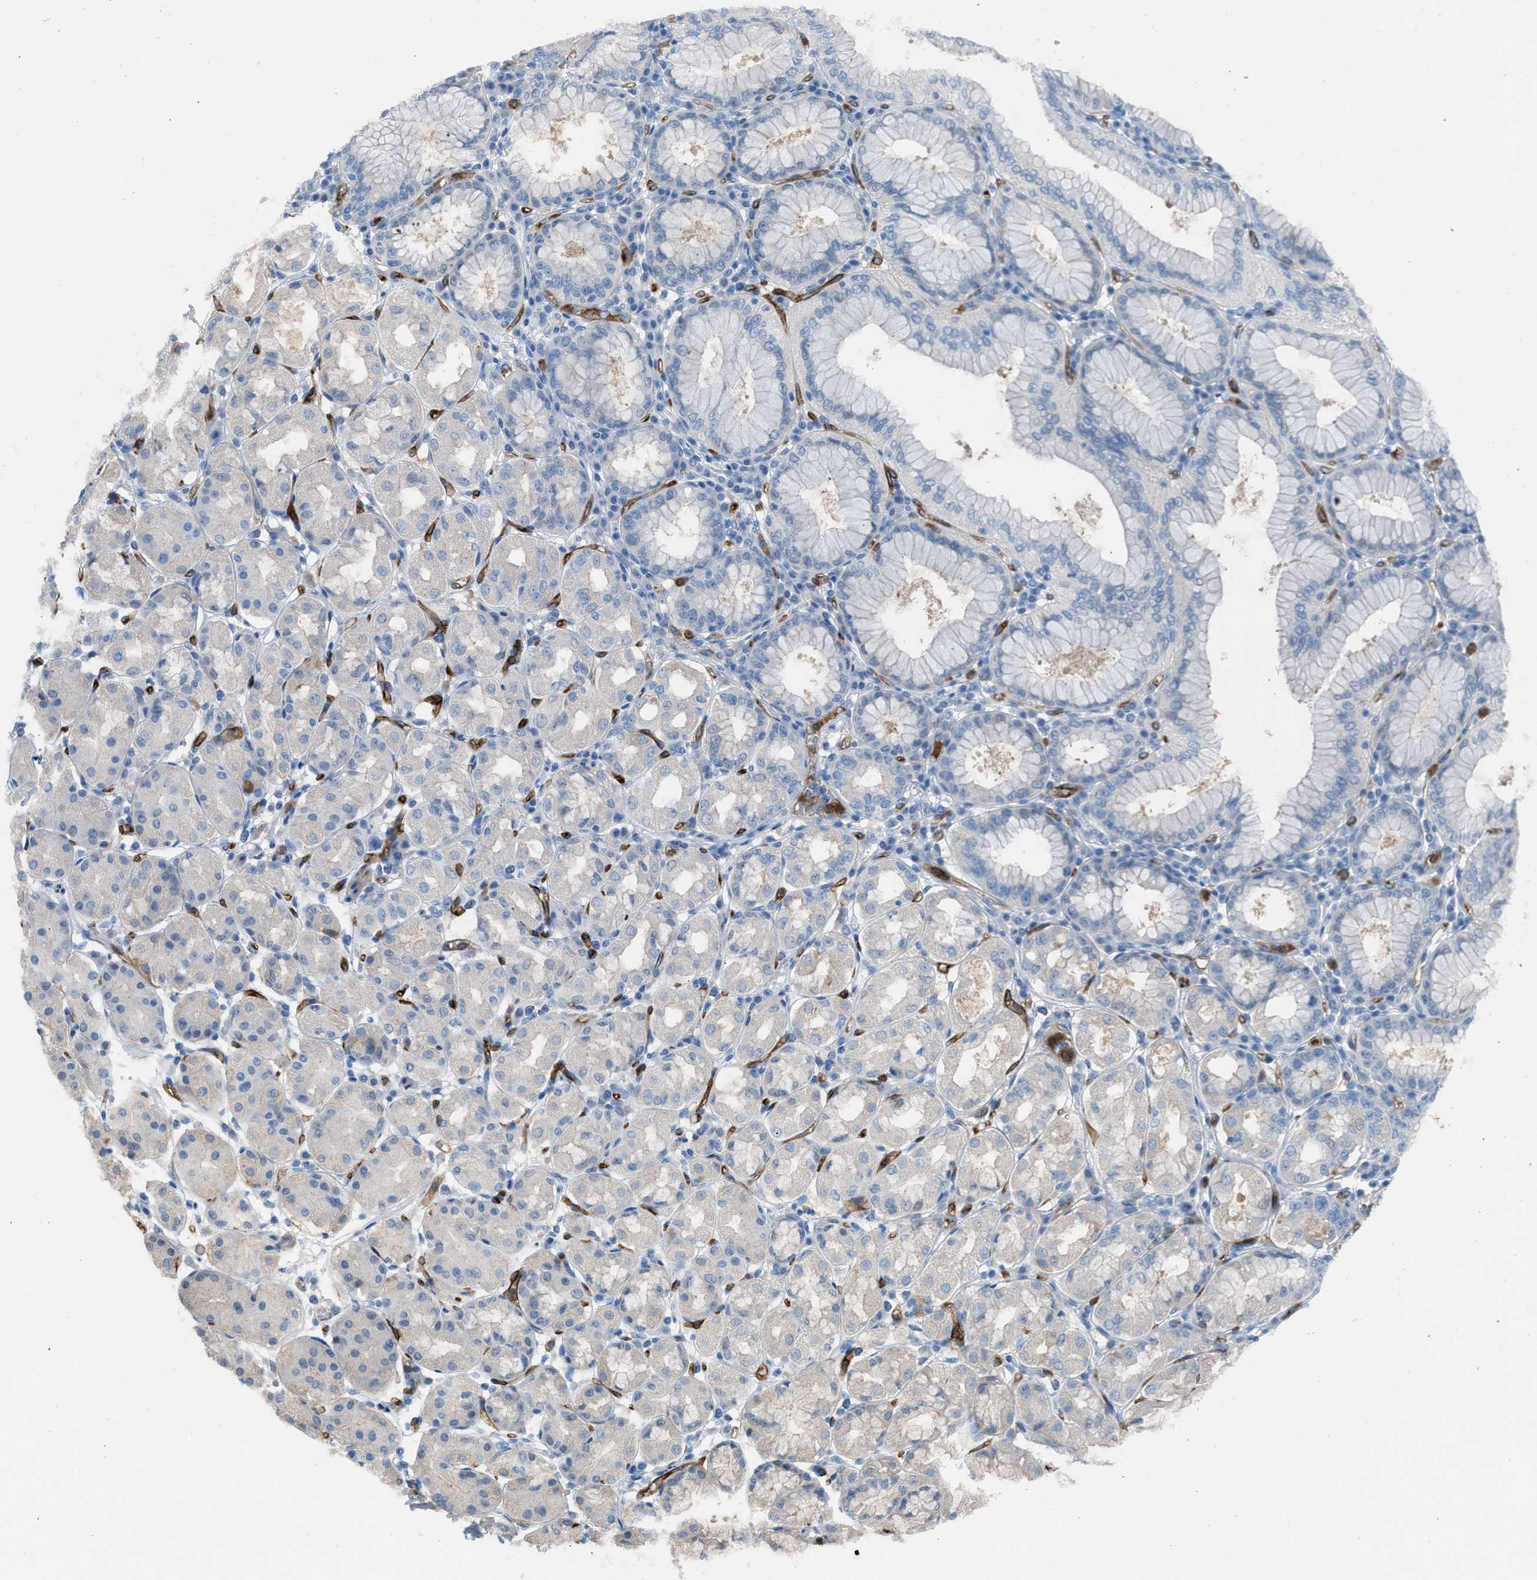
{"staining": {"intensity": "negative", "quantity": "none", "location": "none"}, "tissue": "stomach", "cell_type": "Glandular cells", "image_type": "normal", "snomed": [{"axis": "morphology", "description": "Normal tissue, NOS"}, {"axis": "topography", "description": "Stomach"}, {"axis": "topography", "description": "Stomach, lower"}], "caption": "IHC image of unremarkable stomach: stomach stained with DAB (3,3'-diaminobenzidine) exhibits no significant protein staining in glandular cells. (Stains: DAB (3,3'-diaminobenzidine) immunohistochemistry with hematoxylin counter stain, Microscopy: brightfield microscopy at high magnification).", "gene": "DYSF", "patient": {"sex": "female", "age": 56}}